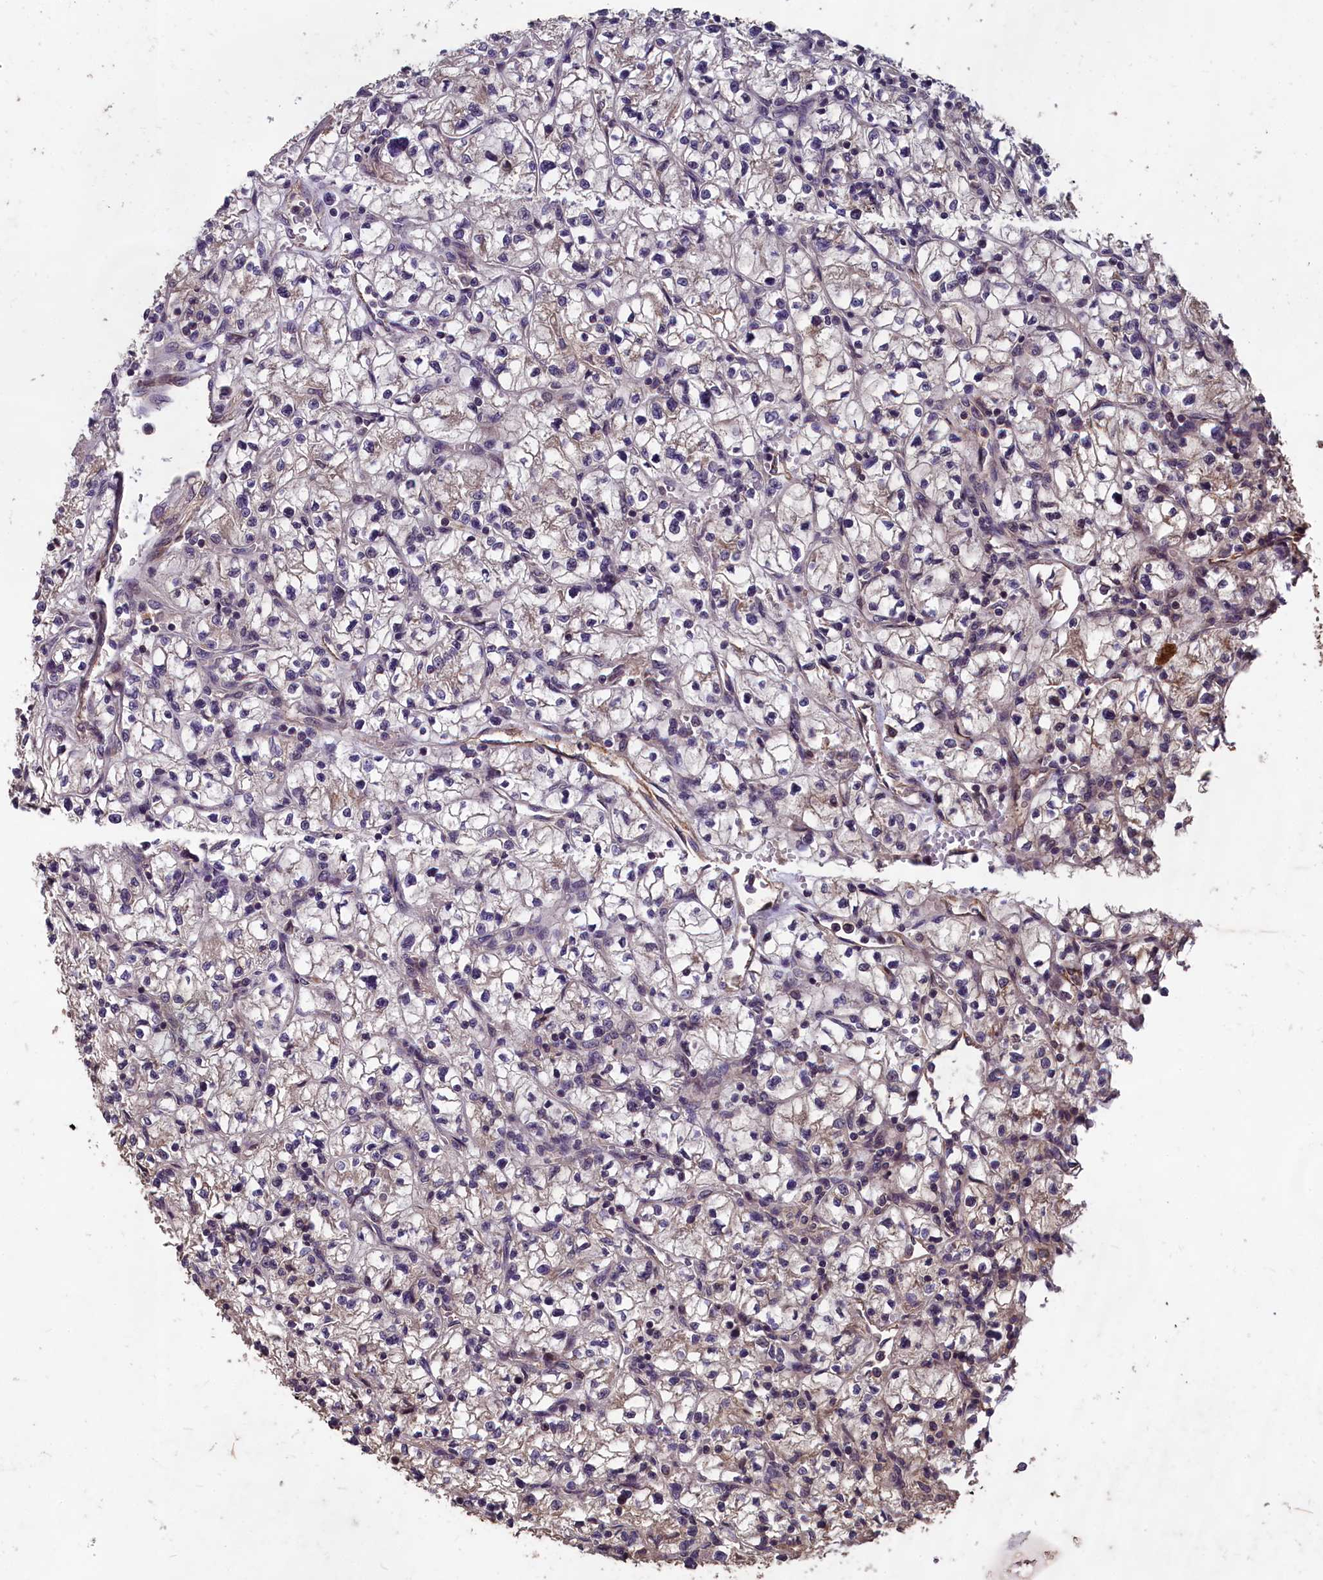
{"staining": {"intensity": "negative", "quantity": "none", "location": "none"}, "tissue": "renal cancer", "cell_type": "Tumor cells", "image_type": "cancer", "snomed": [{"axis": "morphology", "description": "Adenocarcinoma, NOS"}, {"axis": "topography", "description": "Kidney"}], "caption": "Tumor cells are negative for brown protein staining in renal adenocarcinoma. (DAB (3,3'-diaminobenzidine) immunohistochemistry (IHC) visualized using brightfield microscopy, high magnification).", "gene": "CHD9", "patient": {"sex": "female", "age": 64}}